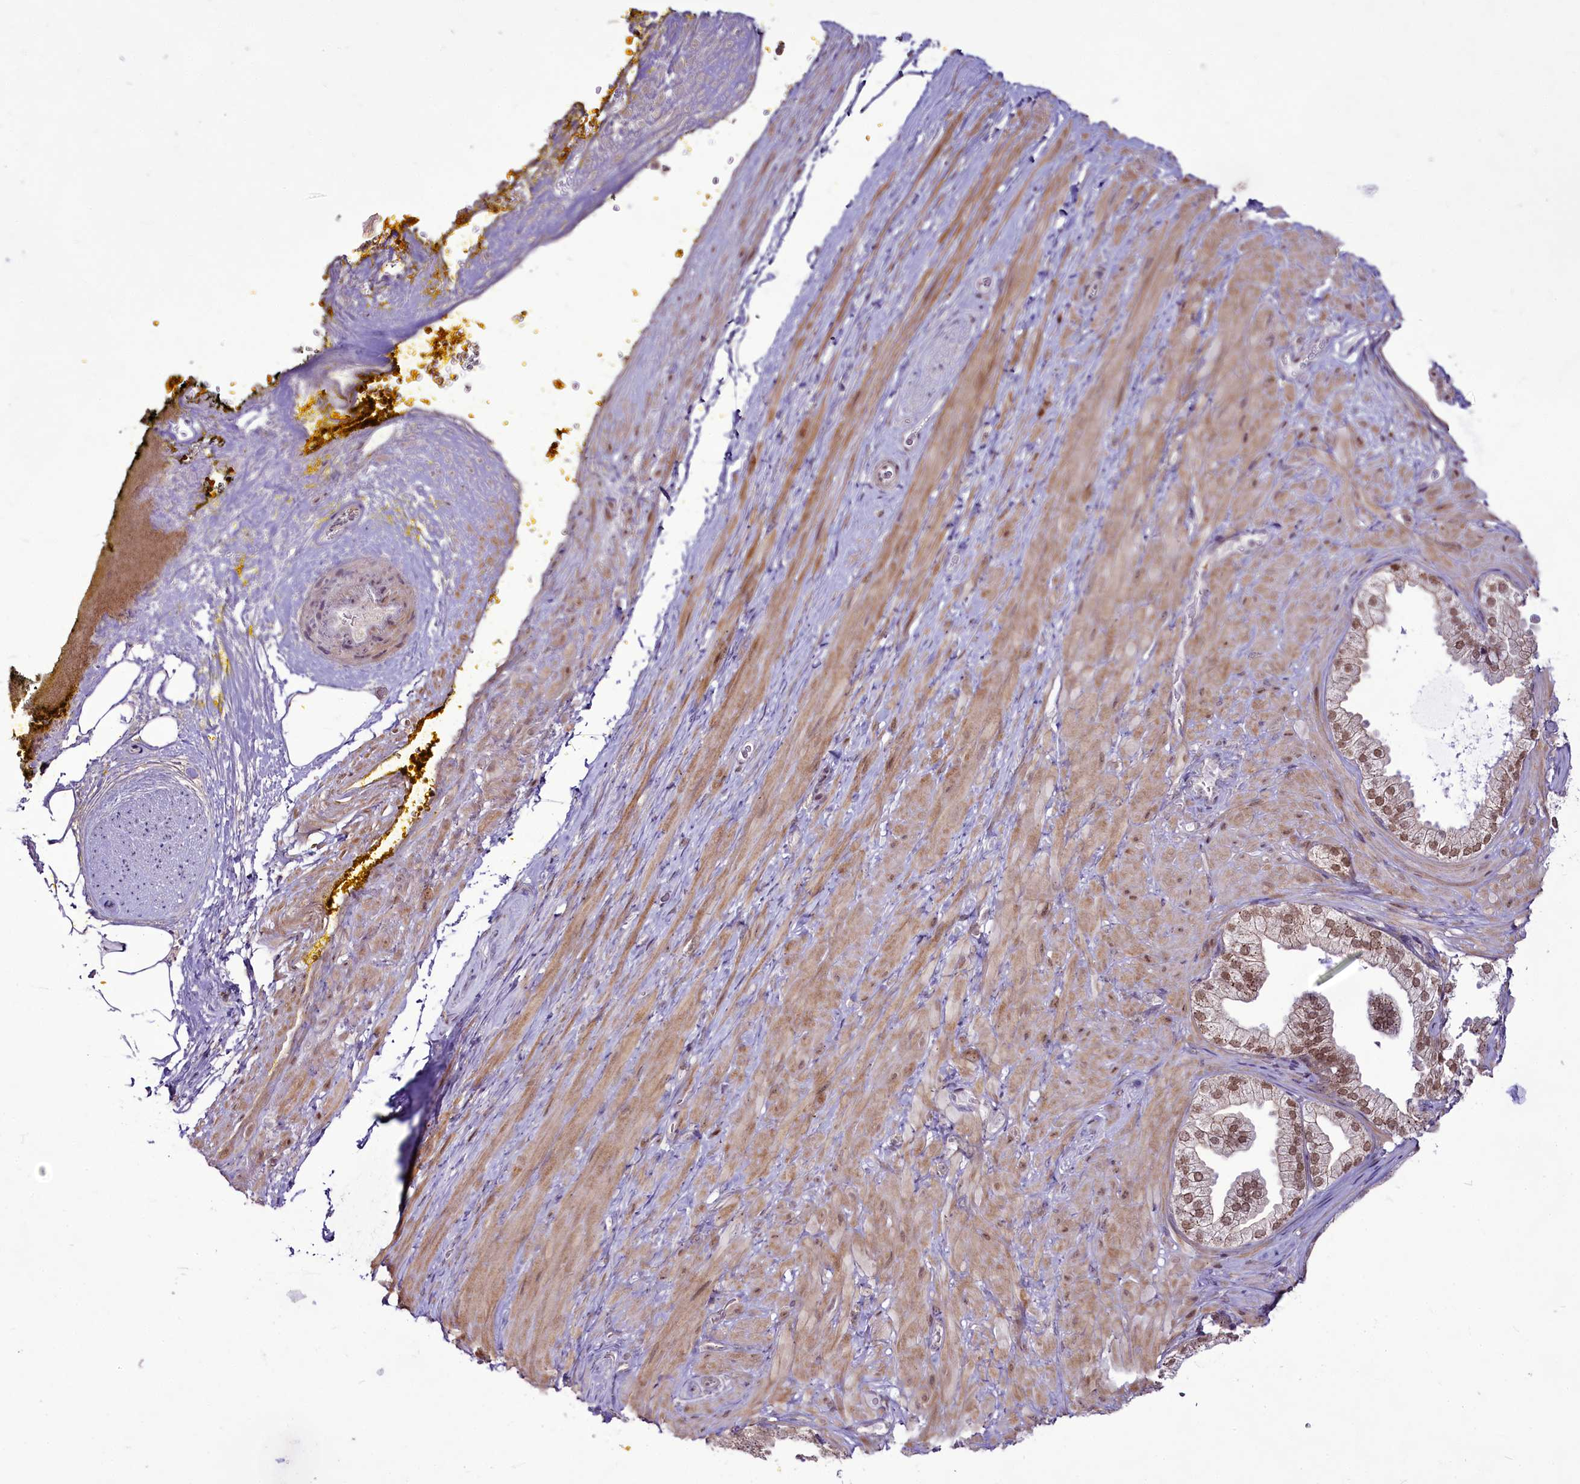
{"staining": {"intensity": "negative", "quantity": "none", "location": "none"}, "tissue": "adipose tissue", "cell_type": "Adipocytes", "image_type": "normal", "snomed": [{"axis": "morphology", "description": "Normal tissue, NOS"}, {"axis": "morphology", "description": "Adenocarcinoma, Low grade"}, {"axis": "topography", "description": "Prostate"}, {"axis": "topography", "description": "Peripheral nerve tissue"}], "caption": "DAB (3,3'-diaminobenzidine) immunohistochemical staining of normal adipose tissue displays no significant expression in adipocytes.", "gene": "RSBN1", "patient": {"sex": "male", "age": 63}}